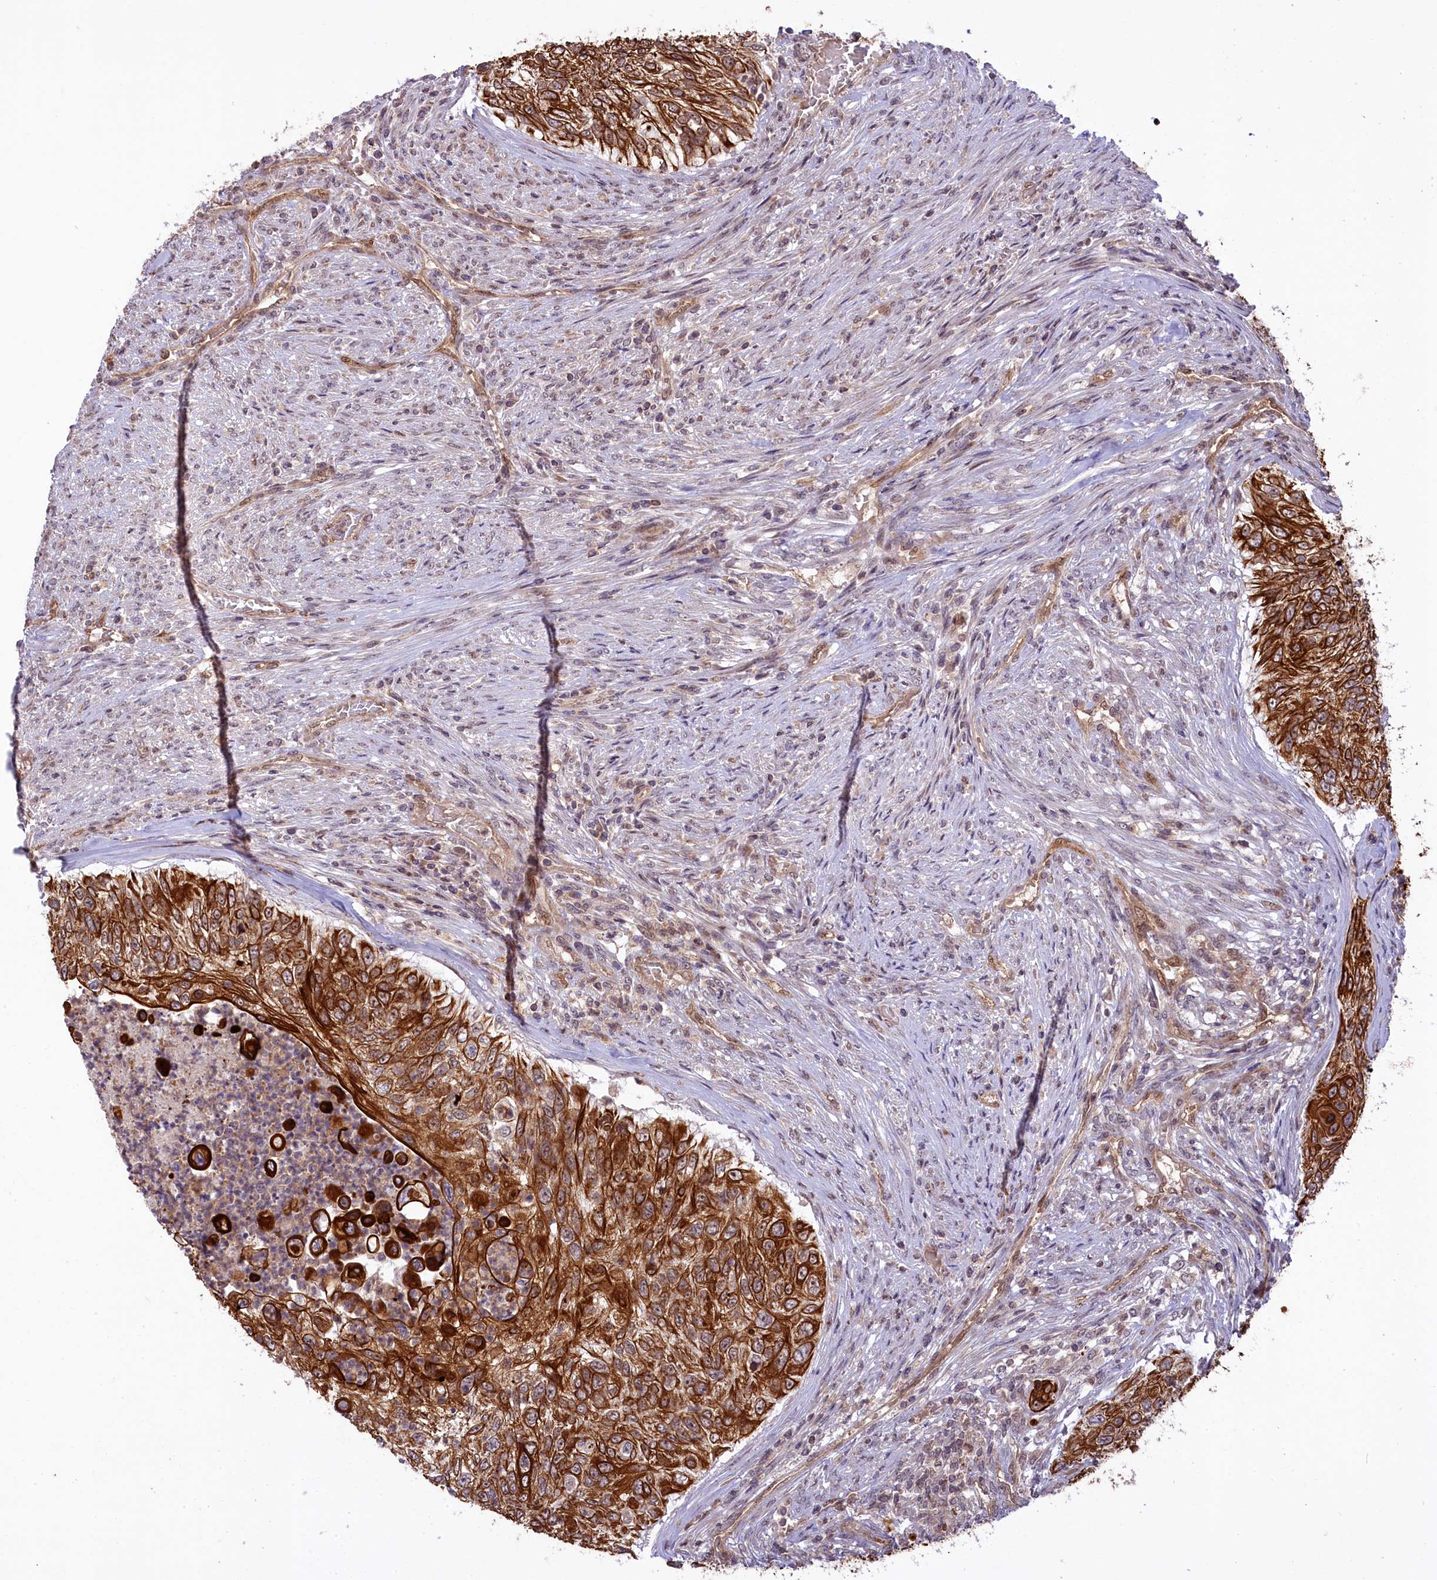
{"staining": {"intensity": "strong", "quantity": ">75%", "location": "cytoplasmic/membranous"}, "tissue": "urothelial cancer", "cell_type": "Tumor cells", "image_type": "cancer", "snomed": [{"axis": "morphology", "description": "Urothelial carcinoma, High grade"}, {"axis": "topography", "description": "Urinary bladder"}], "caption": "IHC of human high-grade urothelial carcinoma displays high levels of strong cytoplasmic/membranous positivity in about >75% of tumor cells.", "gene": "CARD8", "patient": {"sex": "female", "age": 60}}